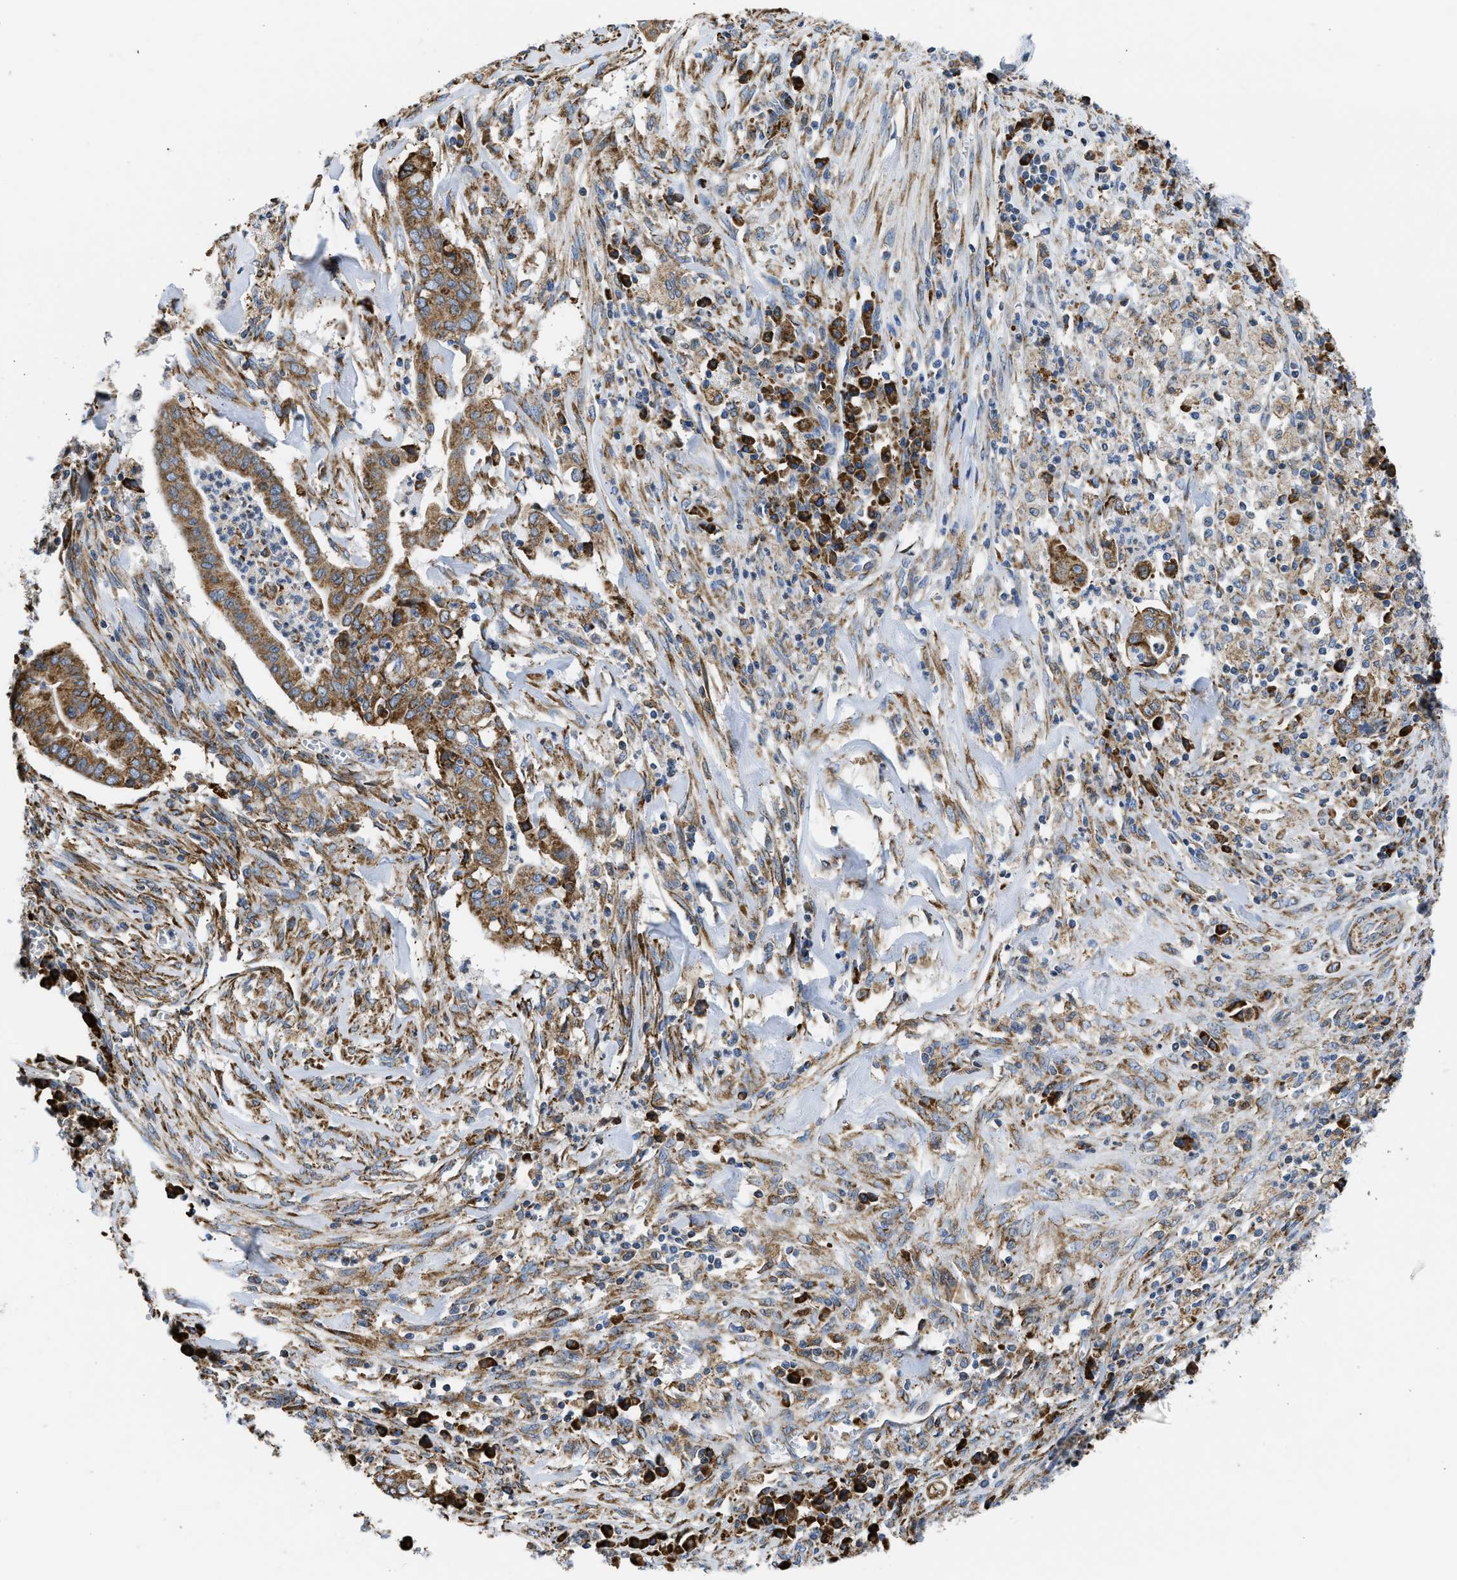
{"staining": {"intensity": "moderate", "quantity": ">75%", "location": "cytoplasmic/membranous"}, "tissue": "cervical cancer", "cell_type": "Tumor cells", "image_type": "cancer", "snomed": [{"axis": "morphology", "description": "Adenocarcinoma, NOS"}, {"axis": "topography", "description": "Cervix"}], "caption": "A high-resolution photomicrograph shows immunohistochemistry (IHC) staining of adenocarcinoma (cervical), which shows moderate cytoplasmic/membranous positivity in approximately >75% of tumor cells.", "gene": "CYCS", "patient": {"sex": "female", "age": 44}}